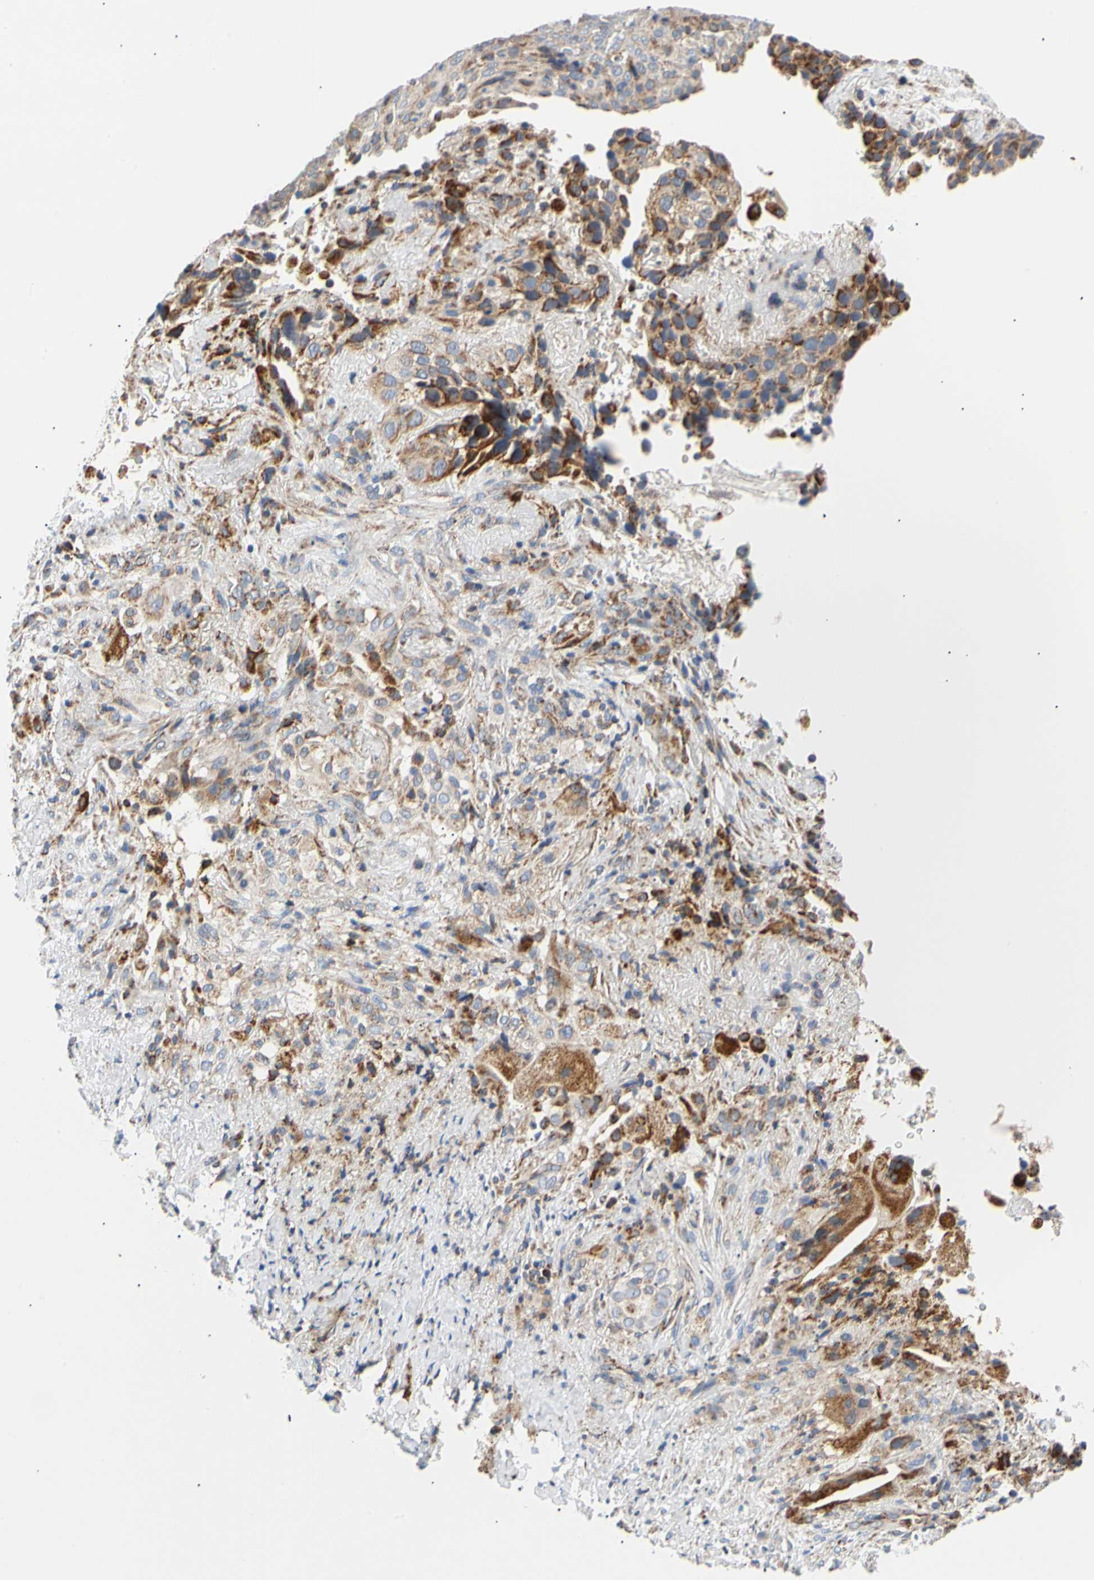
{"staining": {"intensity": "strong", "quantity": ">75%", "location": "cytoplasmic/membranous"}, "tissue": "lung cancer", "cell_type": "Tumor cells", "image_type": "cancer", "snomed": [{"axis": "morphology", "description": "Squamous cell carcinoma, NOS"}, {"axis": "topography", "description": "Lung"}], "caption": "Protein staining demonstrates strong cytoplasmic/membranous staining in about >75% of tumor cells in lung cancer.", "gene": "ACAT1", "patient": {"sex": "male", "age": 54}}